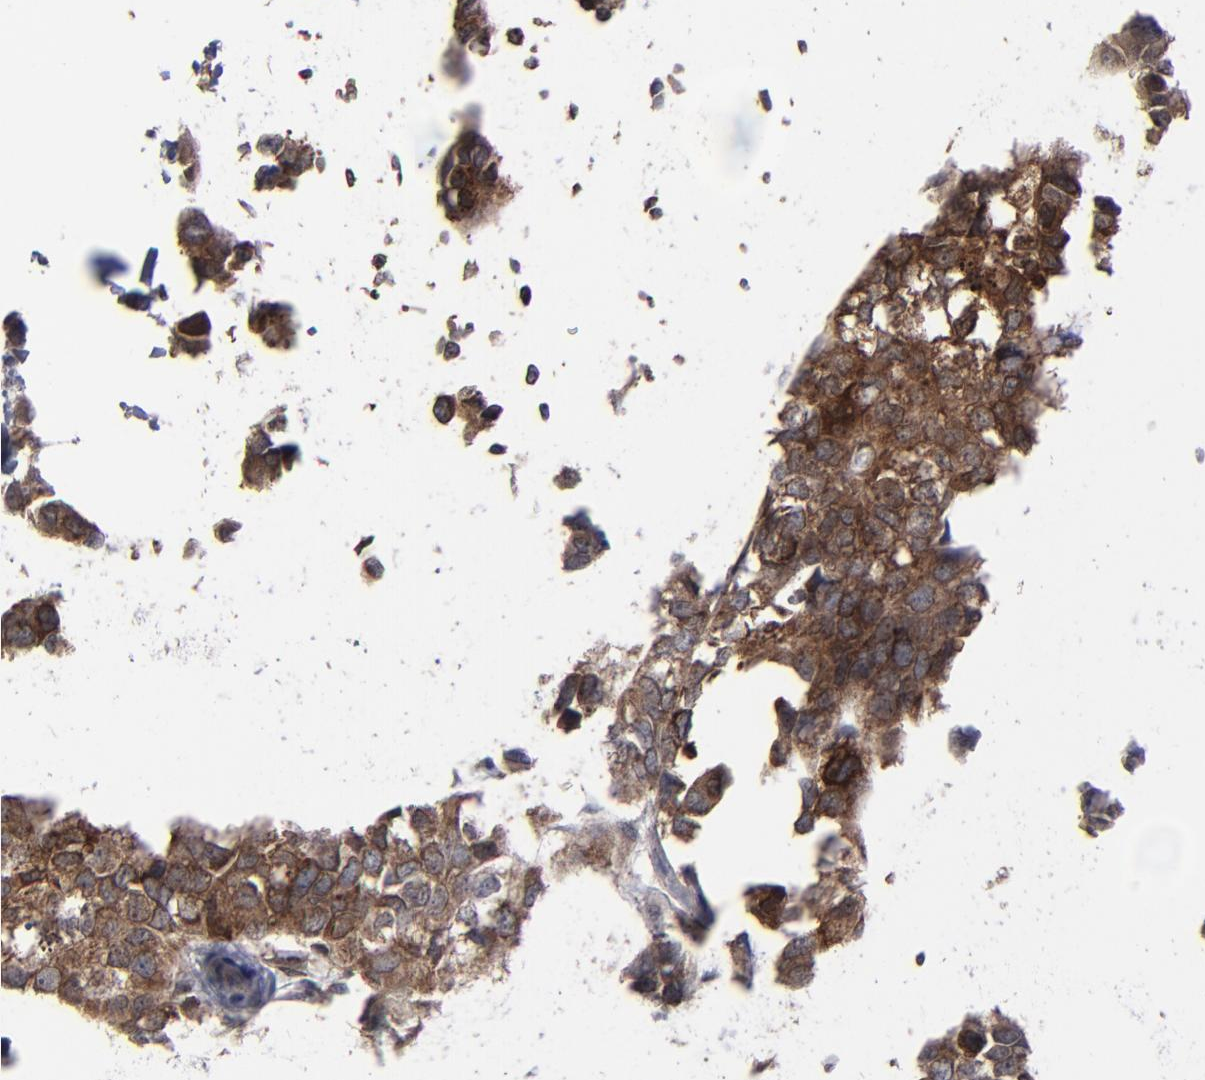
{"staining": {"intensity": "moderate", "quantity": ">75%", "location": "cytoplasmic/membranous,nuclear"}, "tissue": "breast cancer", "cell_type": "Tumor cells", "image_type": "cancer", "snomed": [{"axis": "morphology", "description": "Normal tissue, NOS"}, {"axis": "morphology", "description": "Duct carcinoma"}, {"axis": "topography", "description": "Breast"}], "caption": "IHC of invasive ductal carcinoma (breast) demonstrates medium levels of moderate cytoplasmic/membranous and nuclear staining in about >75% of tumor cells. (Brightfield microscopy of DAB IHC at high magnification).", "gene": "KIAA2026", "patient": {"sex": "female", "age": 50}}